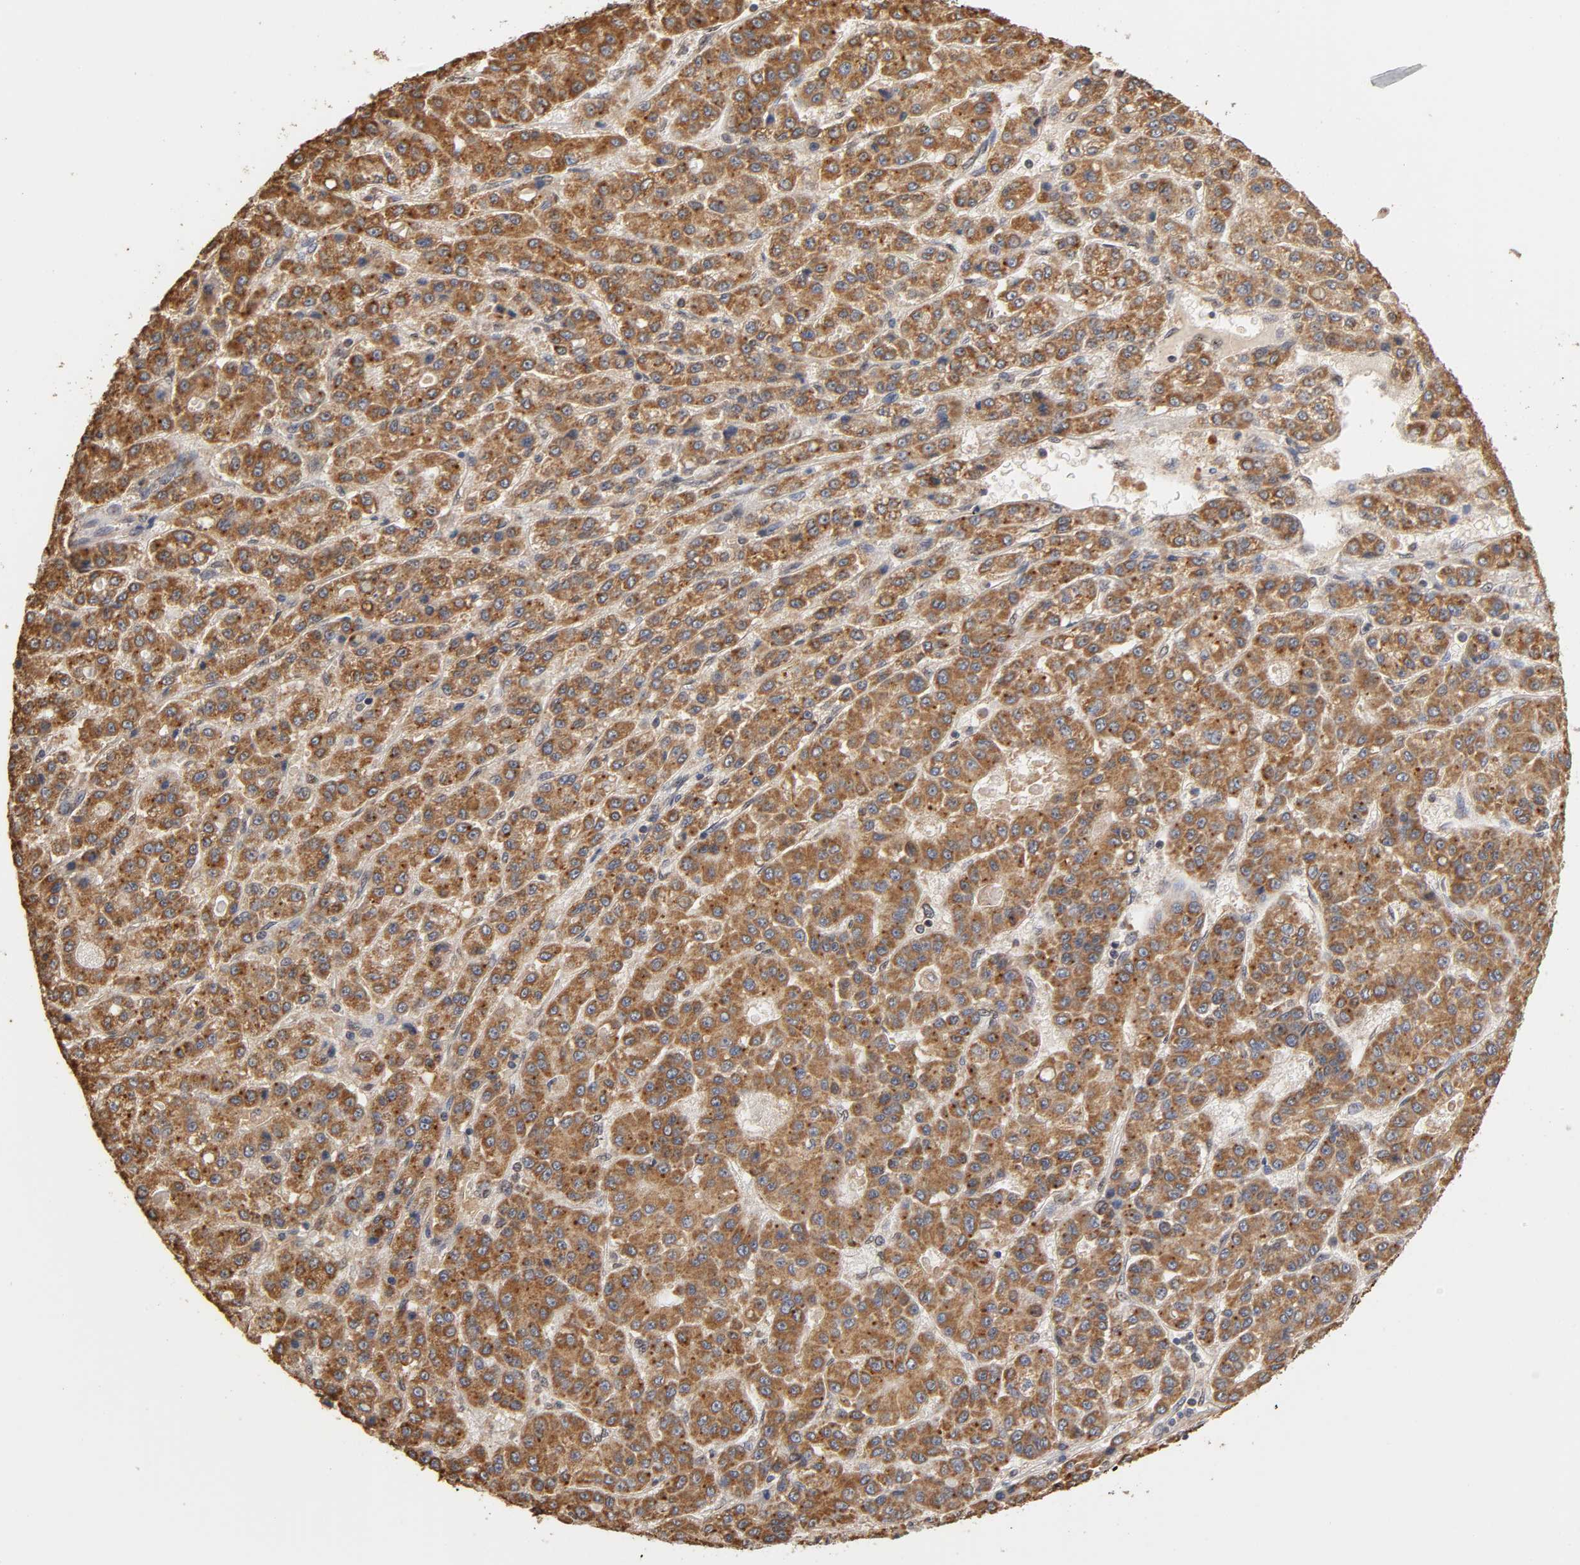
{"staining": {"intensity": "strong", "quantity": ">75%", "location": "cytoplasmic/membranous"}, "tissue": "liver cancer", "cell_type": "Tumor cells", "image_type": "cancer", "snomed": [{"axis": "morphology", "description": "Carcinoma, Hepatocellular, NOS"}, {"axis": "topography", "description": "Liver"}], "caption": "Tumor cells exhibit strong cytoplasmic/membranous expression in about >75% of cells in hepatocellular carcinoma (liver).", "gene": "PKN1", "patient": {"sex": "male", "age": 70}}